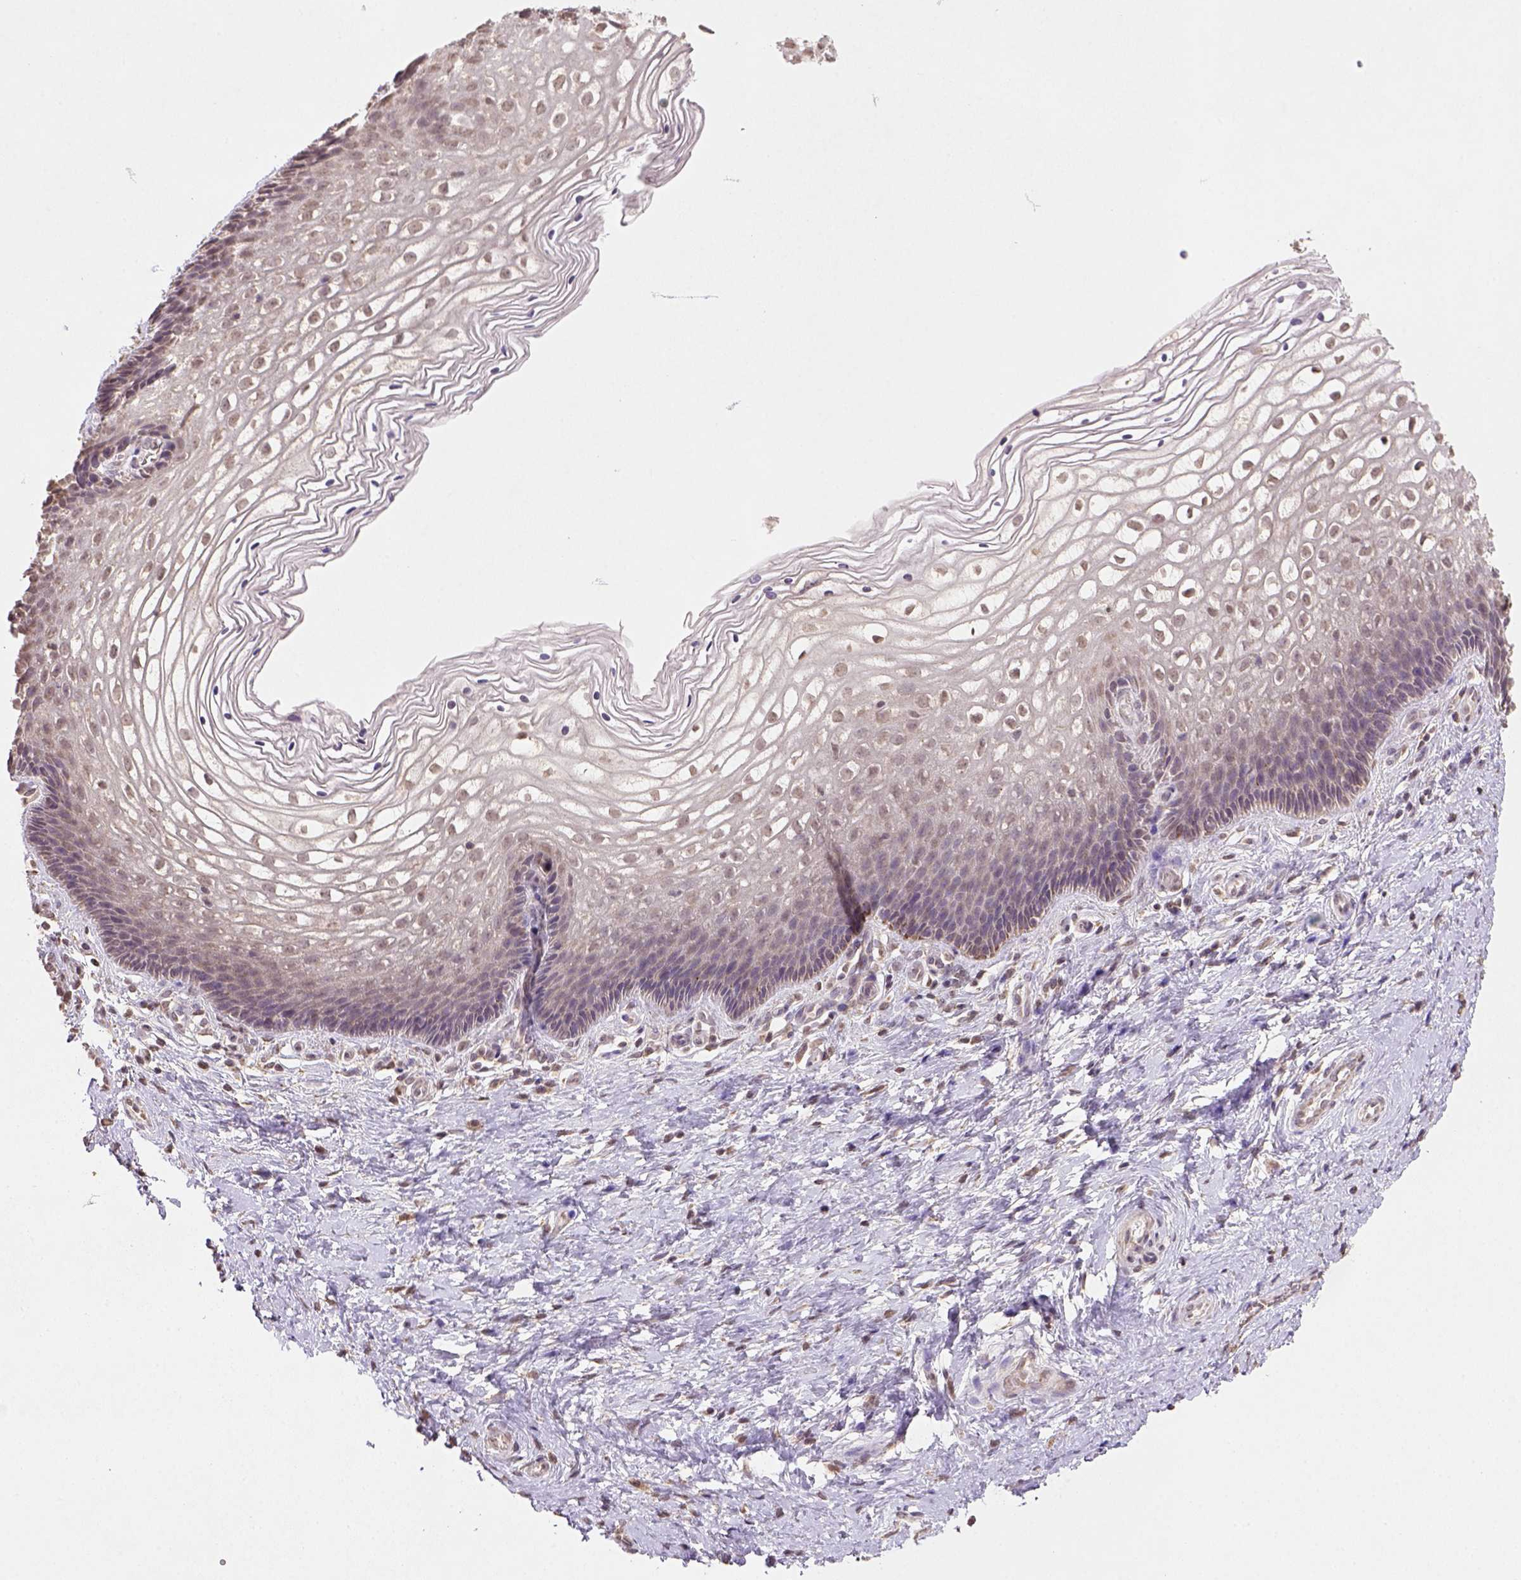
{"staining": {"intensity": "negative", "quantity": "none", "location": "none"}, "tissue": "cervix", "cell_type": "Glandular cells", "image_type": "normal", "snomed": [{"axis": "morphology", "description": "Normal tissue, NOS"}, {"axis": "topography", "description": "Cervix"}], "caption": "This is an immunohistochemistry (IHC) micrograph of benign human cervix. There is no expression in glandular cells.", "gene": "NUDT10", "patient": {"sex": "female", "age": 34}}